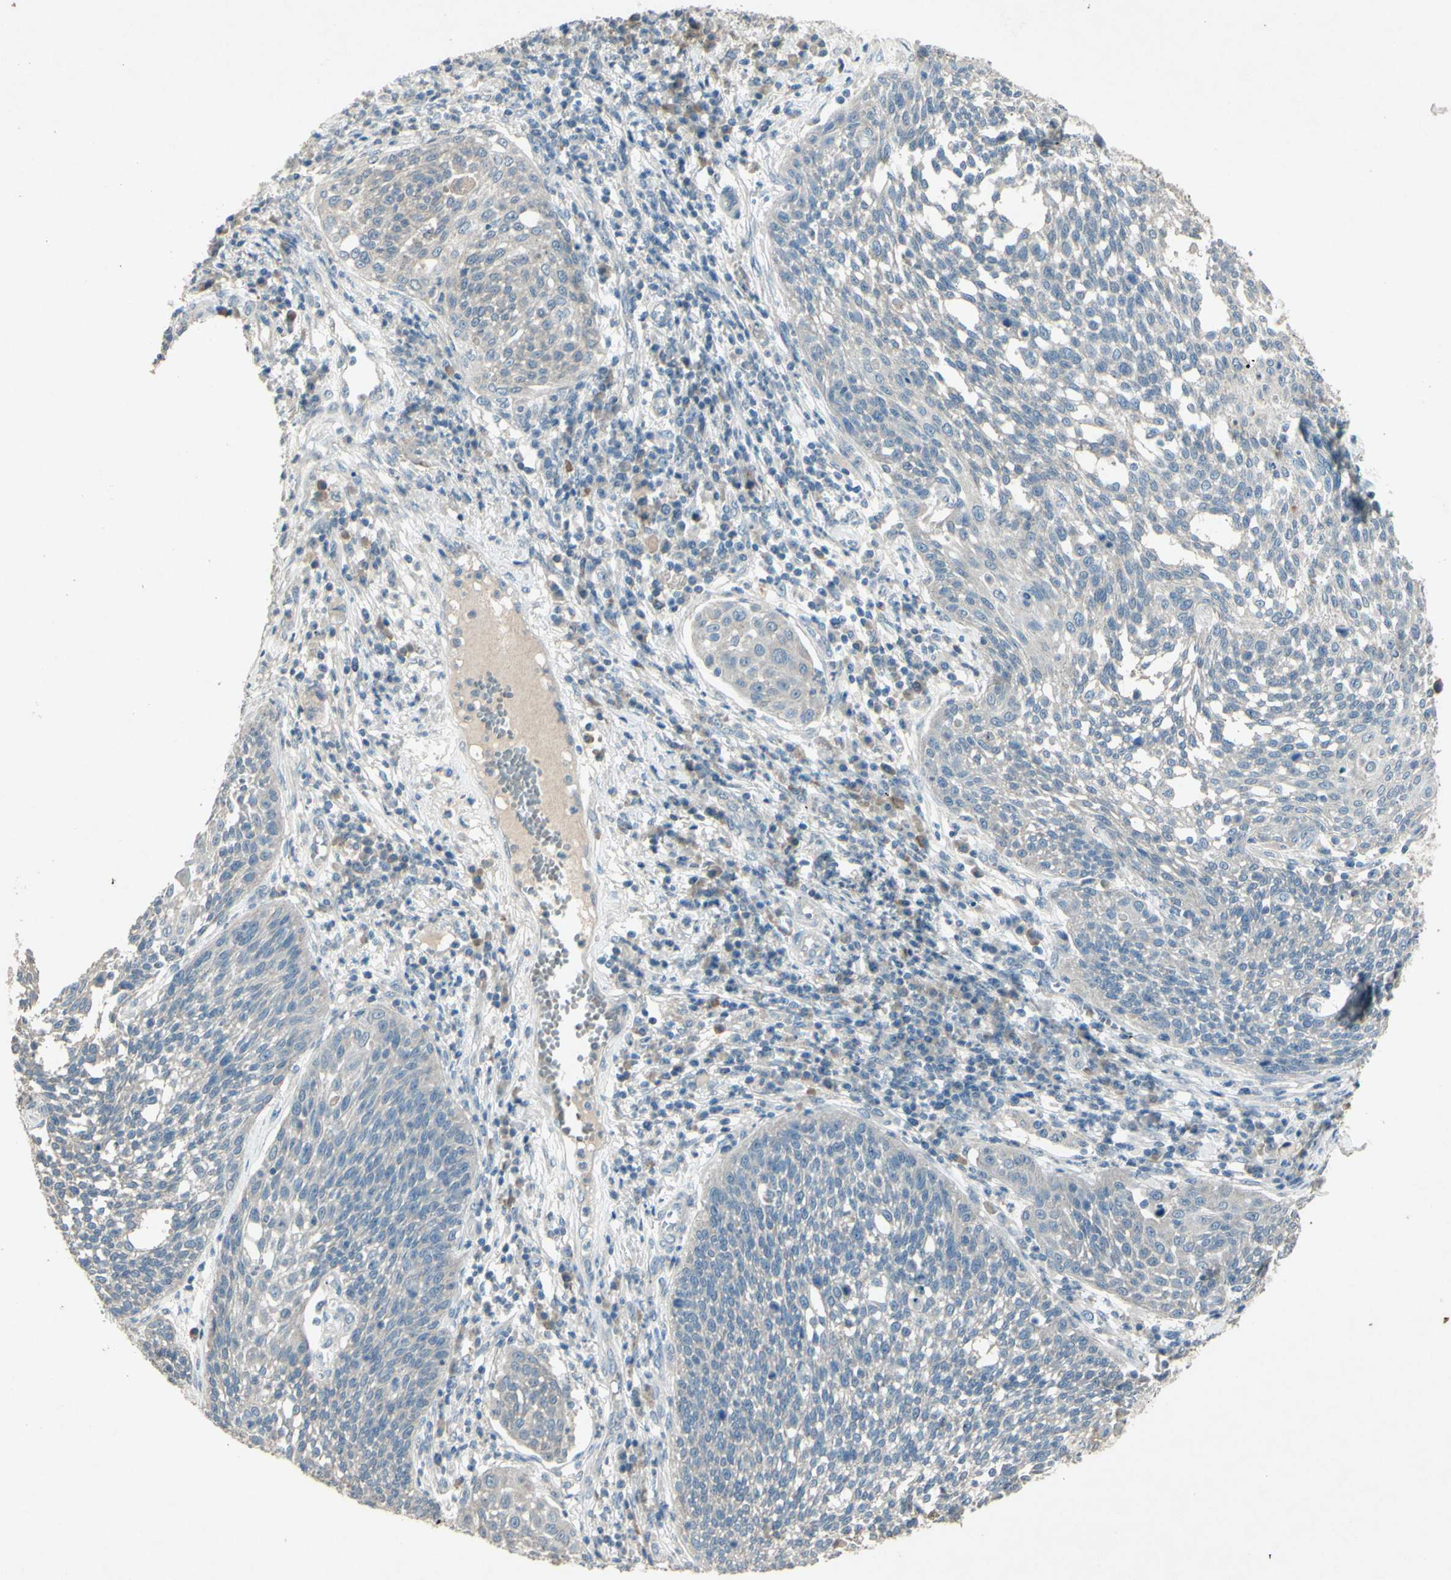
{"staining": {"intensity": "negative", "quantity": "none", "location": "none"}, "tissue": "cervical cancer", "cell_type": "Tumor cells", "image_type": "cancer", "snomed": [{"axis": "morphology", "description": "Squamous cell carcinoma, NOS"}, {"axis": "topography", "description": "Cervix"}], "caption": "Tumor cells show no significant protein staining in squamous cell carcinoma (cervical). The staining was performed using DAB (3,3'-diaminobenzidine) to visualize the protein expression in brown, while the nuclei were stained in blue with hematoxylin (Magnification: 20x).", "gene": "TIMM21", "patient": {"sex": "female", "age": 34}}